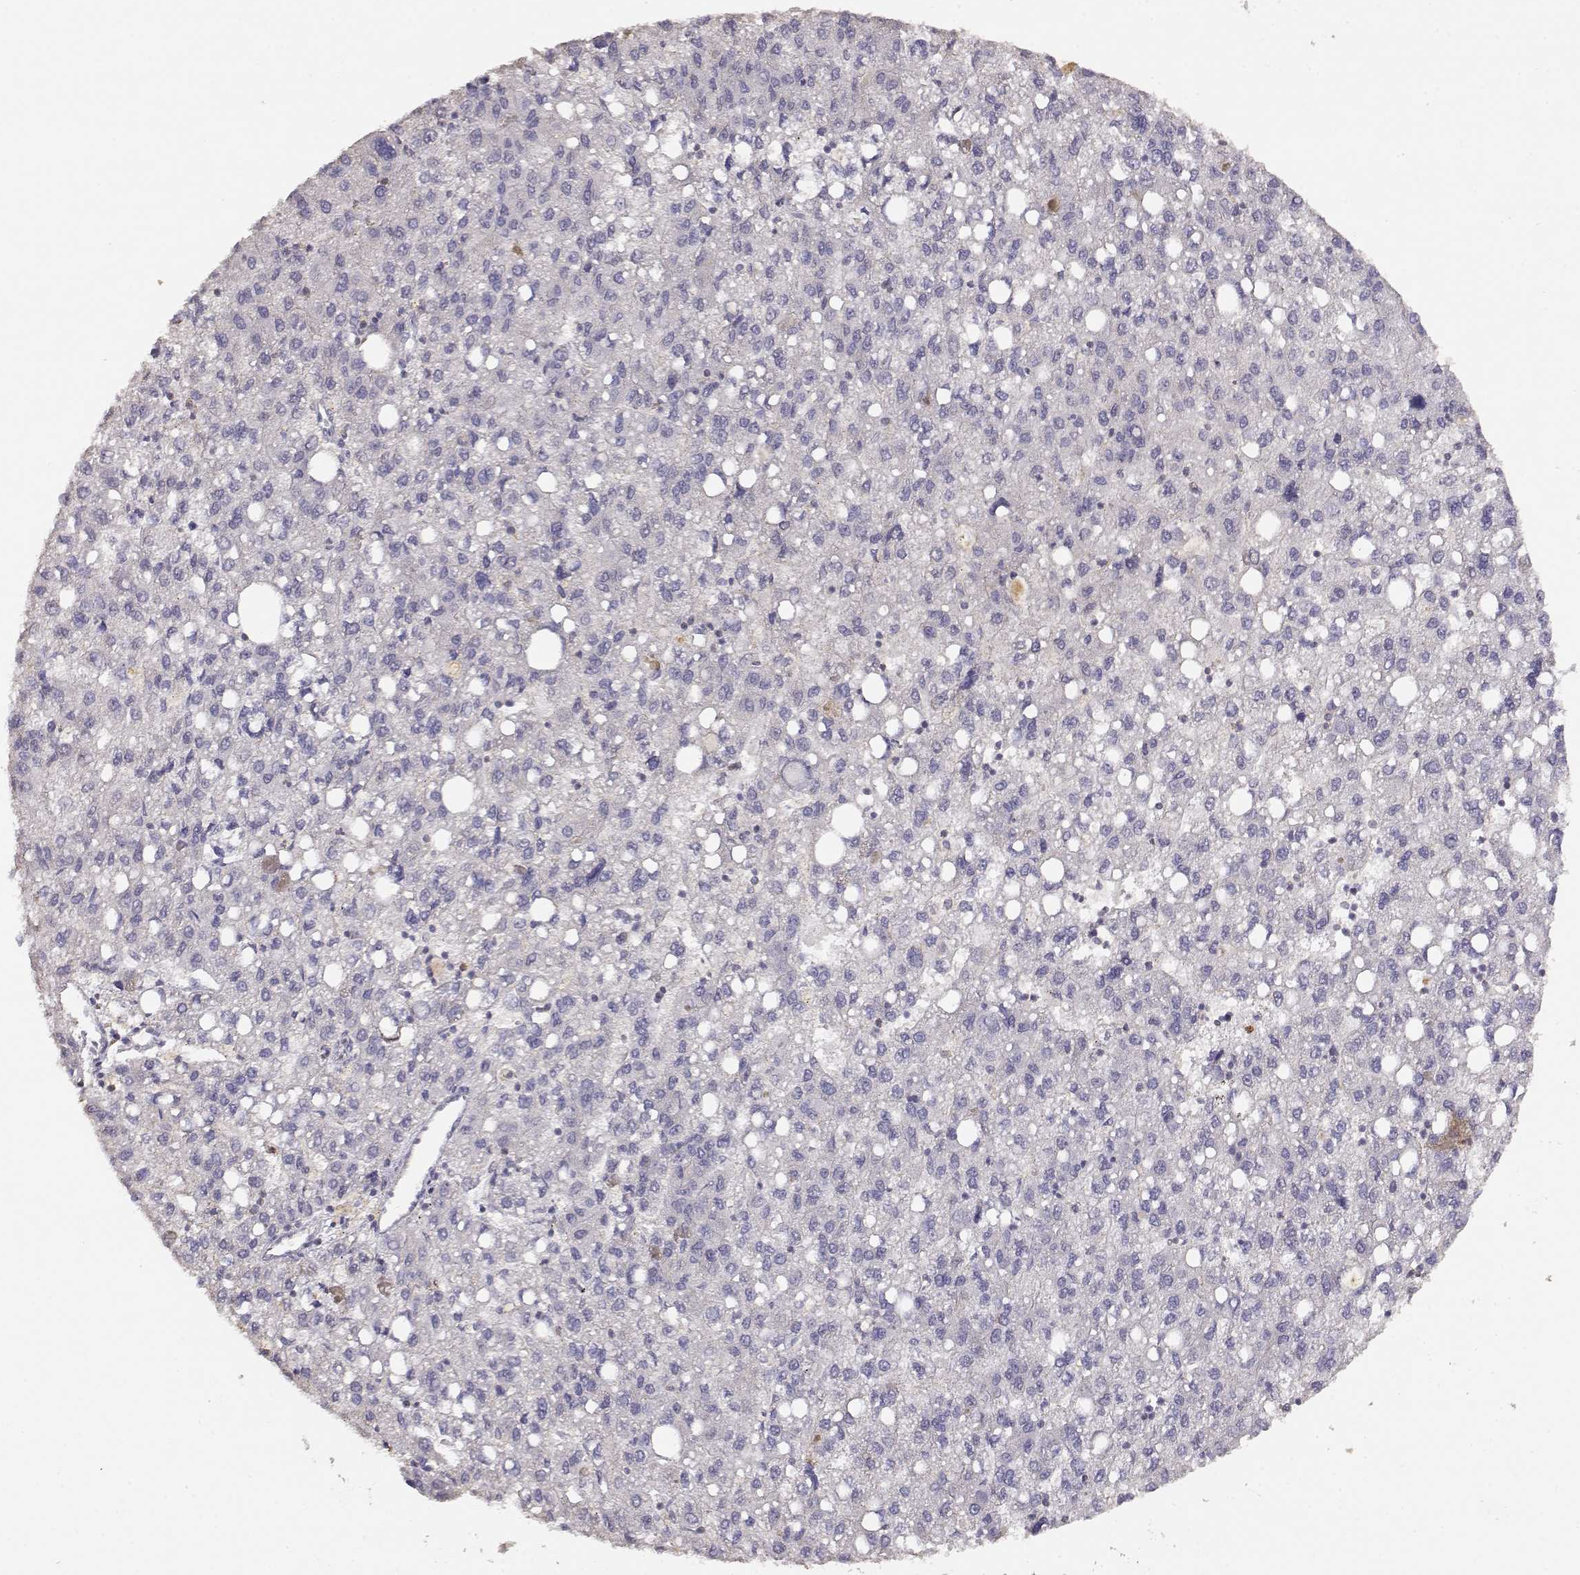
{"staining": {"intensity": "negative", "quantity": "none", "location": "none"}, "tissue": "liver cancer", "cell_type": "Tumor cells", "image_type": "cancer", "snomed": [{"axis": "morphology", "description": "Carcinoma, Hepatocellular, NOS"}, {"axis": "topography", "description": "Liver"}], "caption": "Protein analysis of liver hepatocellular carcinoma demonstrates no significant positivity in tumor cells.", "gene": "TNFRSF10C", "patient": {"sex": "female", "age": 82}}